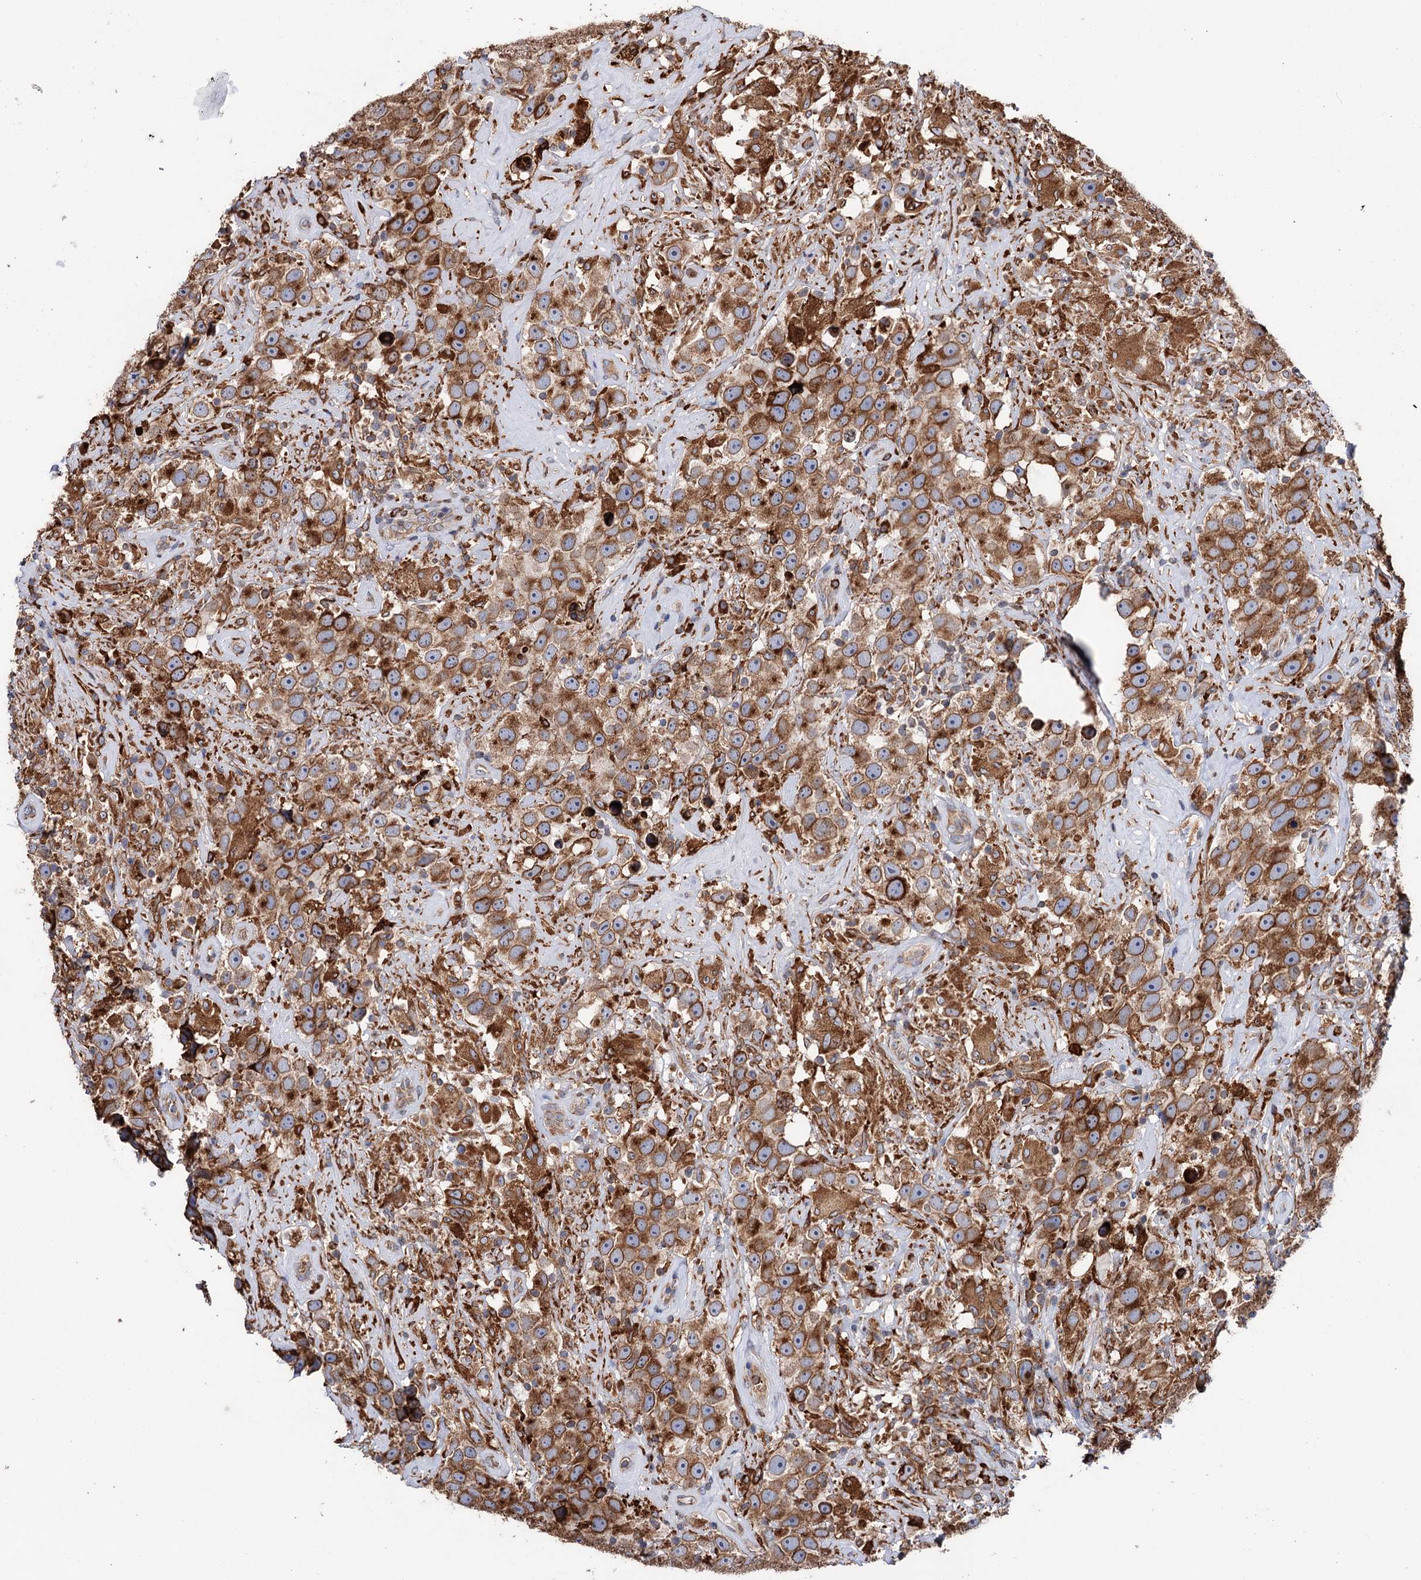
{"staining": {"intensity": "strong", "quantity": ">75%", "location": "cytoplasmic/membranous"}, "tissue": "testis cancer", "cell_type": "Tumor cells", "image_type": "cancer", "snomed": [{"axis": "morphology", "description": "Seminoma, NOS"}, {"axis": "topography", "description": "Testis"}], "caption": "A brown stain labels strong cytoplasmic/membranous expression of a protein in seminoma (testis) tumor cells.", "gene": "ERP29", "patient": {"sex": "male", "age": 49}}